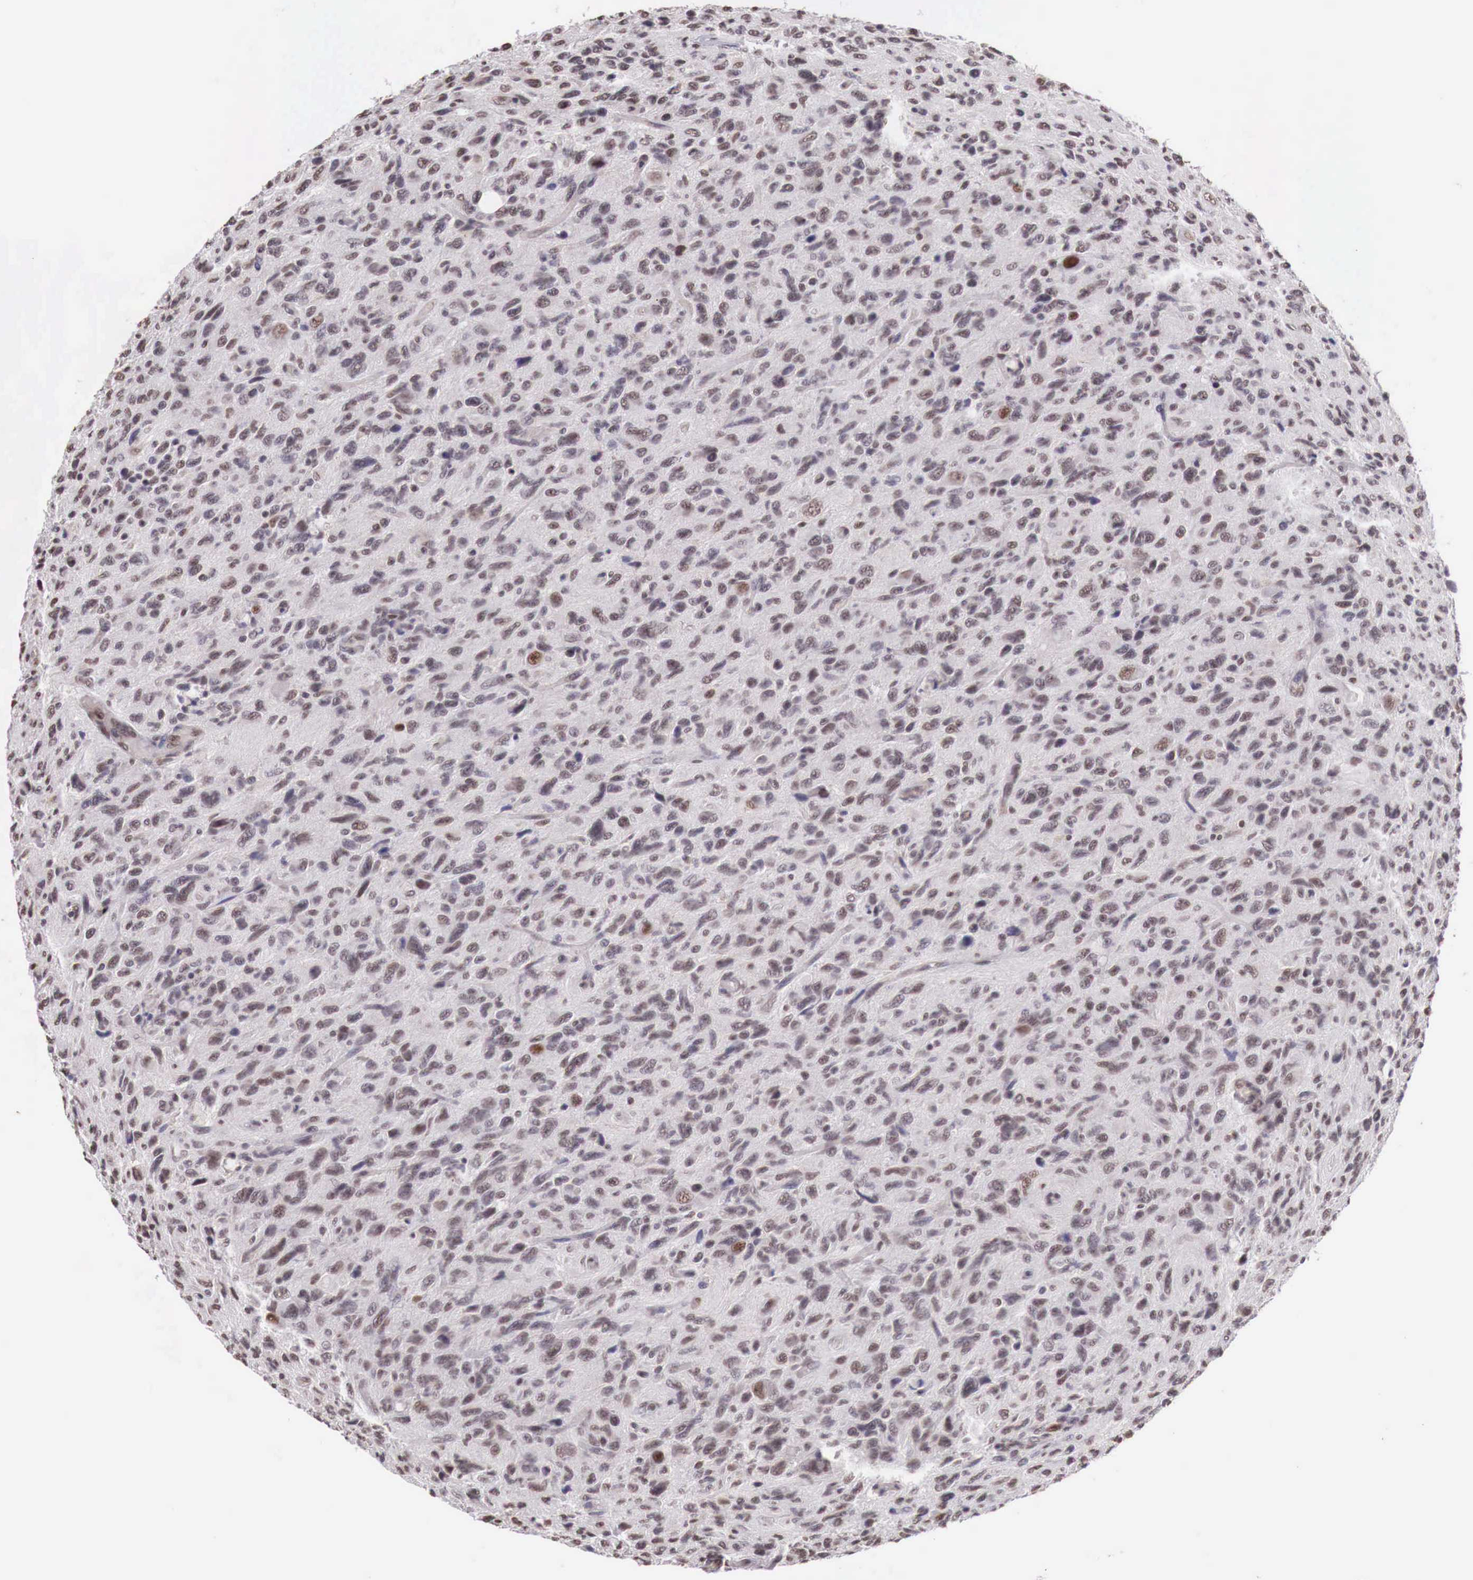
{"staining": {"intensity": "moderate", "quantity": "25%-75%", "location": "cytoplasmic/membranous,nuclear"}, "tissue": "glioma", "cell_type": "Tumor cells", "image_type": "cancer", "snomed": [{"axis": "morphology", "description": "Glioma, malignant, High grade"}, {"axis": "topography", "description": "Brain"}], "caption": "Immunohistochemical staining of human glioma demonstrates moderate cytoplasmic/membranous and nuclear protein expression in about 25%-75% of tumor cells. Nuclei are stained in blue.", "gene": "FOXP2", "patient": {"sex": "female", "age": 60}}